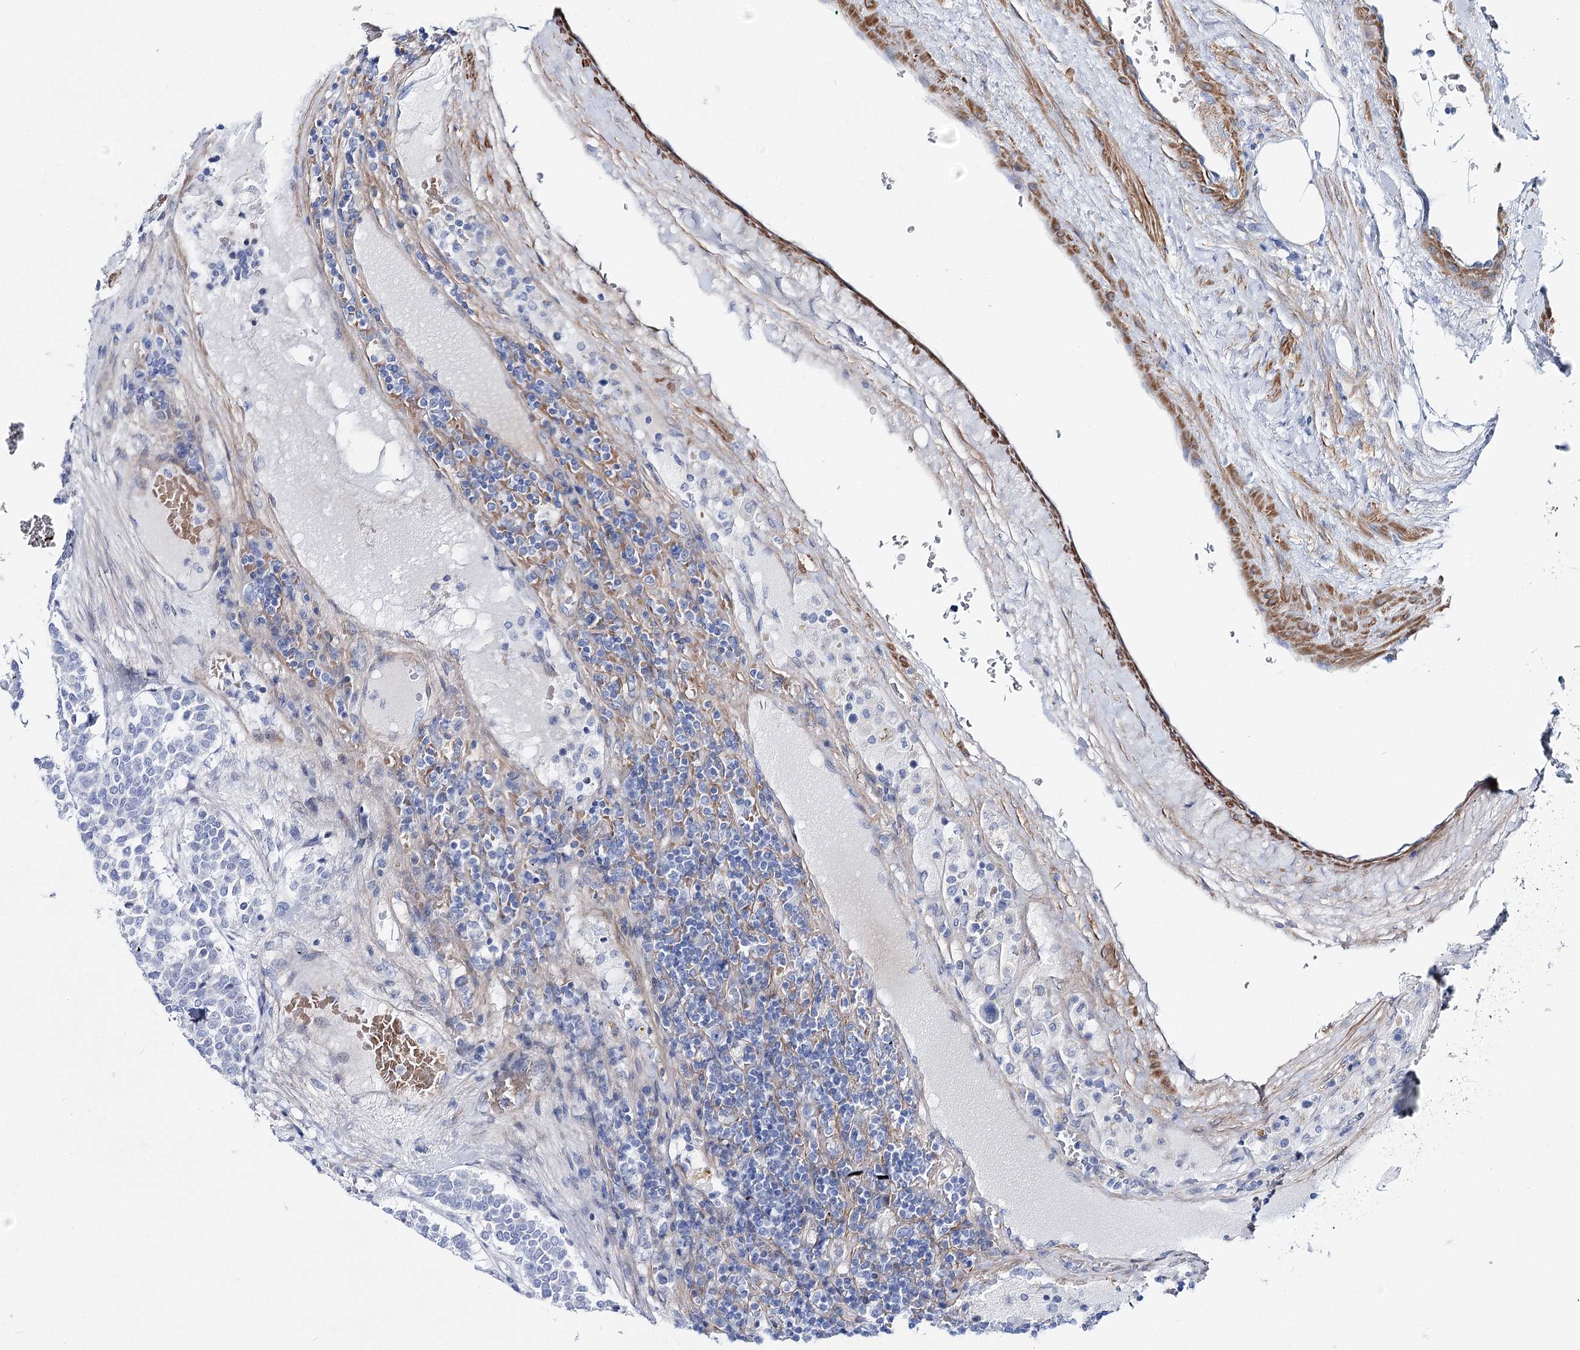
{"staining": {"intensity": "negative", "quantity": "none", "location": "none"}, "tissue": "carcinoid", "cell_type": "Tumor cells", "image_type": "cancer", "snomed": [{"axis": "morphology", "description": "Carcinoid, malignant, NOS"}, {"axis": "topography", "description": "Pancreas"}], "caption": "Photomicrograph shows no protein expression in tumor cells of carcinoid tissue. The staining was performed using DAB (3,3'-diaminobenzidine) to visualize the protein expression in brown, while the nuclei were stained in blue with hematoxylin (Magnification: 20x).", "gene": "ANKRD23", "patient": {"sex": "female", "age": 54}}